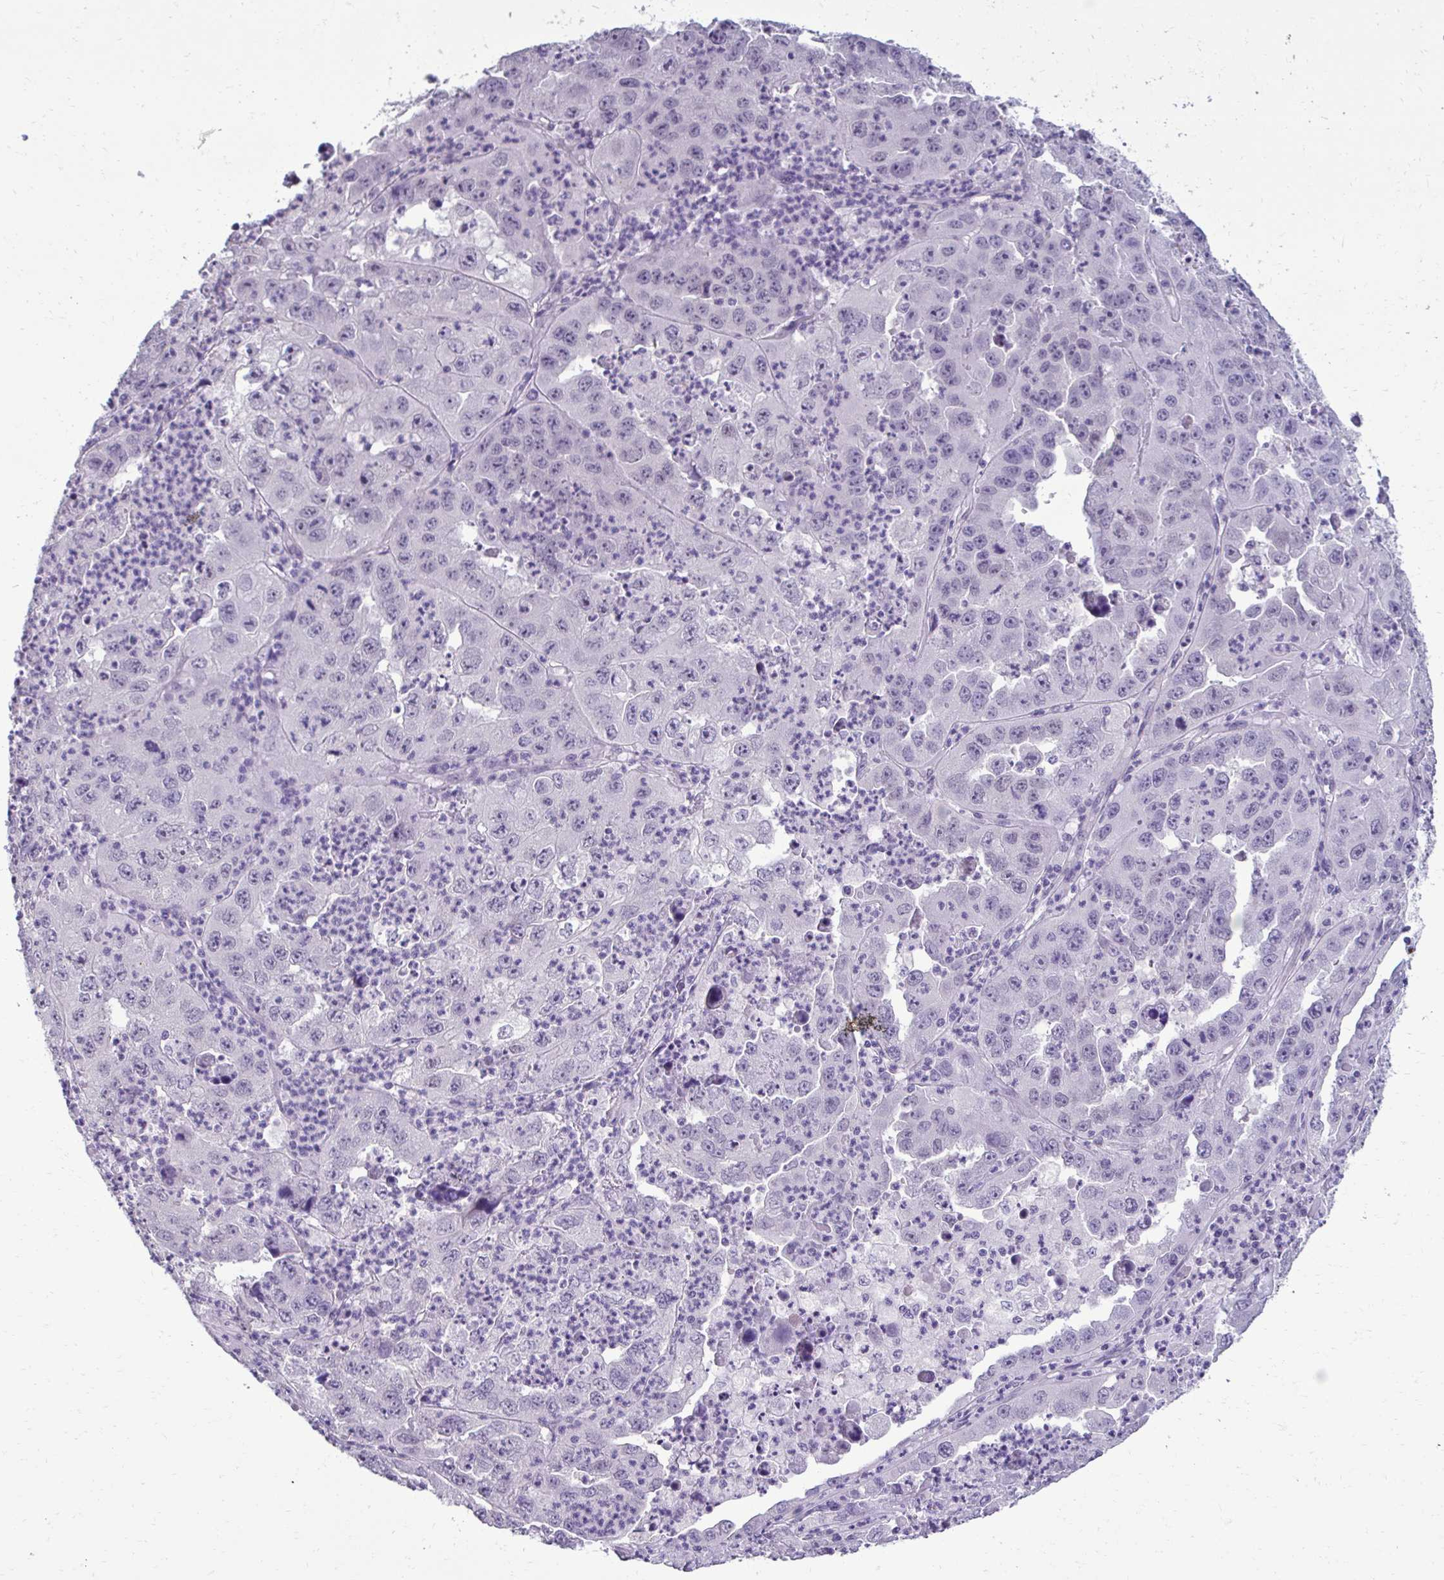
{"staining": {"intensity": "negative", "quantity": "none", "location": "none"}, "tissue": "endometrial cancer", "cell_type": "Tumor cells", "image_type": "cancer", "snomed": [{"axis": "morphology", "description": "Adenocarcinoma, NOS"}, {"axis": "topography", "description": "Uterus"}], "caption": "The histopathology image reveals no significant expression in tumor cells of adenocarcinoma (endometrial).", "gene": "SLC30A3", "patient": {"sex": "female", "age": 62}}